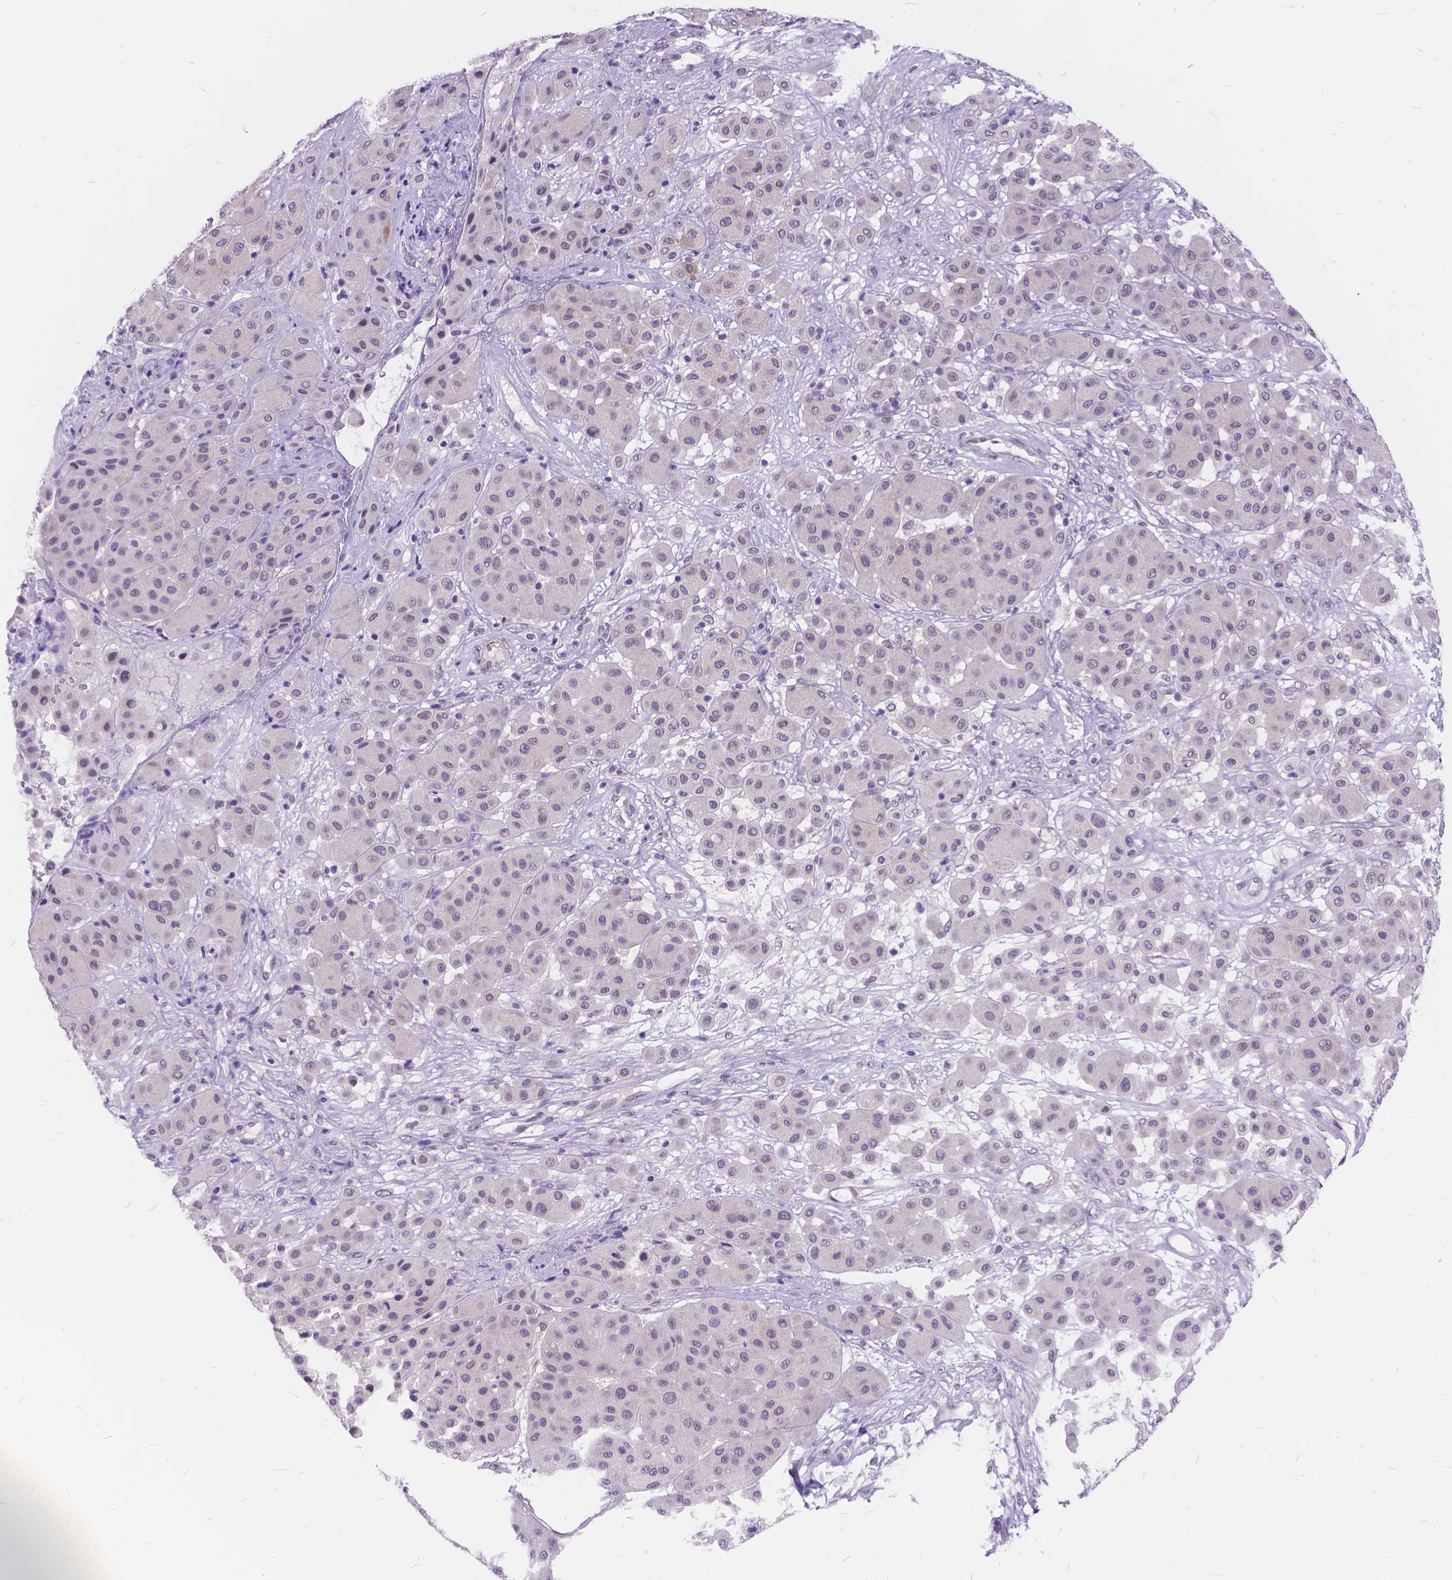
{"staining": {"intensity": "negative", "quantity": "none", "location": "none"}, "tissue": "melanoma", "cell_type": "Tumor cells", "image_type": "cancer", "snomed": [{"axis": "morphology", "description": "Malignant melanoma, Metastatic site"}, {"axis": "topography", "description": "Smooth muscle"}], "caption": "This is an IHC histopathology image of malignant melanoma (metastatic site). There is no staining in tumor cells.", "gene": "MAN2C1", "patient": {"sex": "male", "age": 41}}